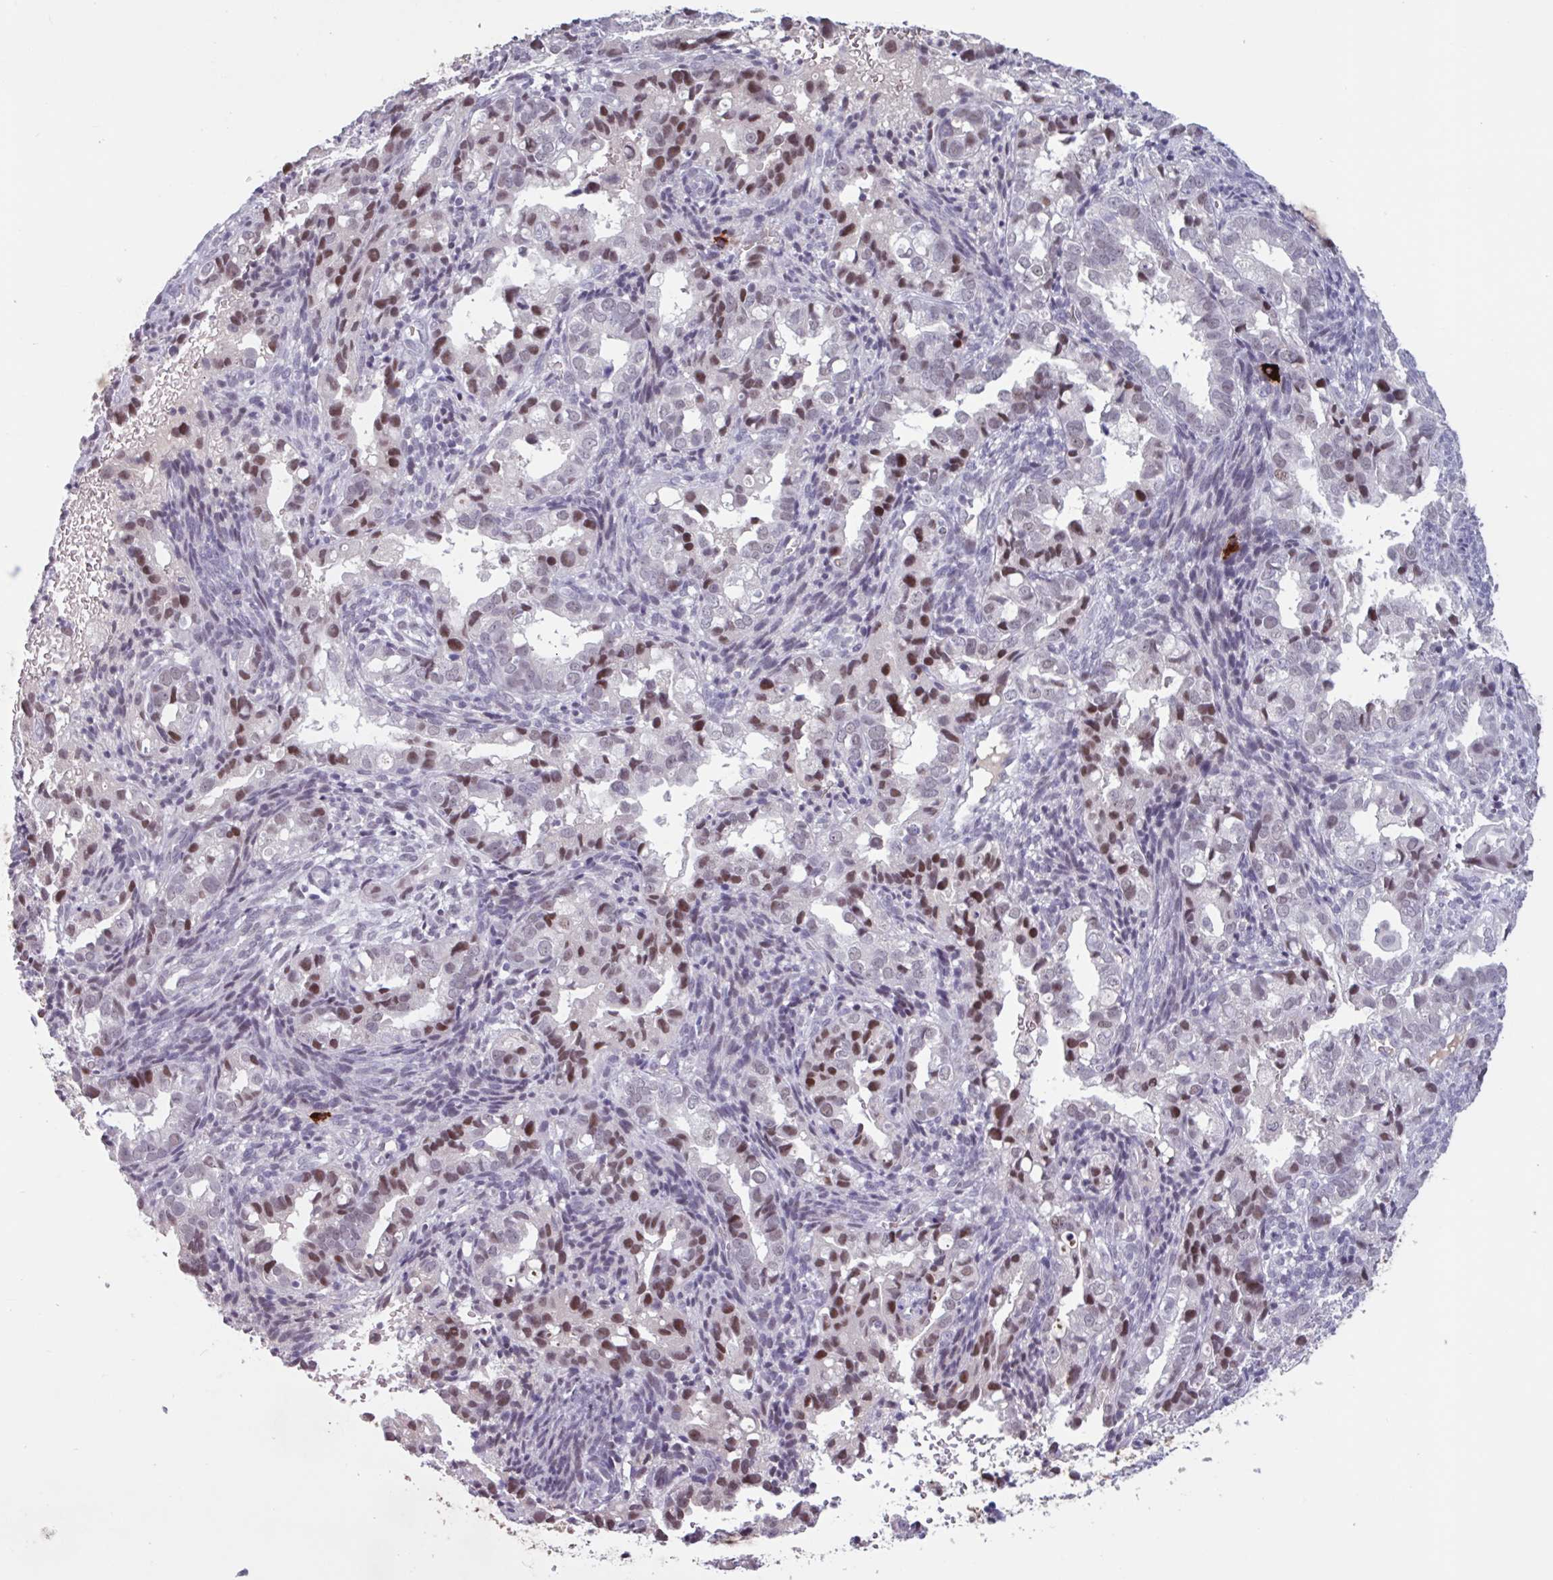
{"staining": {"intensity": "moderate", "quantity": ">75%", "location": "nuclear"}, "tissue": "endometrial cancer", "cell_type": "Tumor cells", "image_type": "cancer", "snomed": [{"axis": "morphology", "description": "Adenocarcinoma, NOS"}, {"axis": "topography", "description": "Endometrium"}], "caption": "Moderate nuclear staining for a protein is present in approximately >75% of tumor cells of endometrial cancer using immunohistochemistry.", "gene": "ZNF575", "patient": {"sex": "female", "age": 57}}